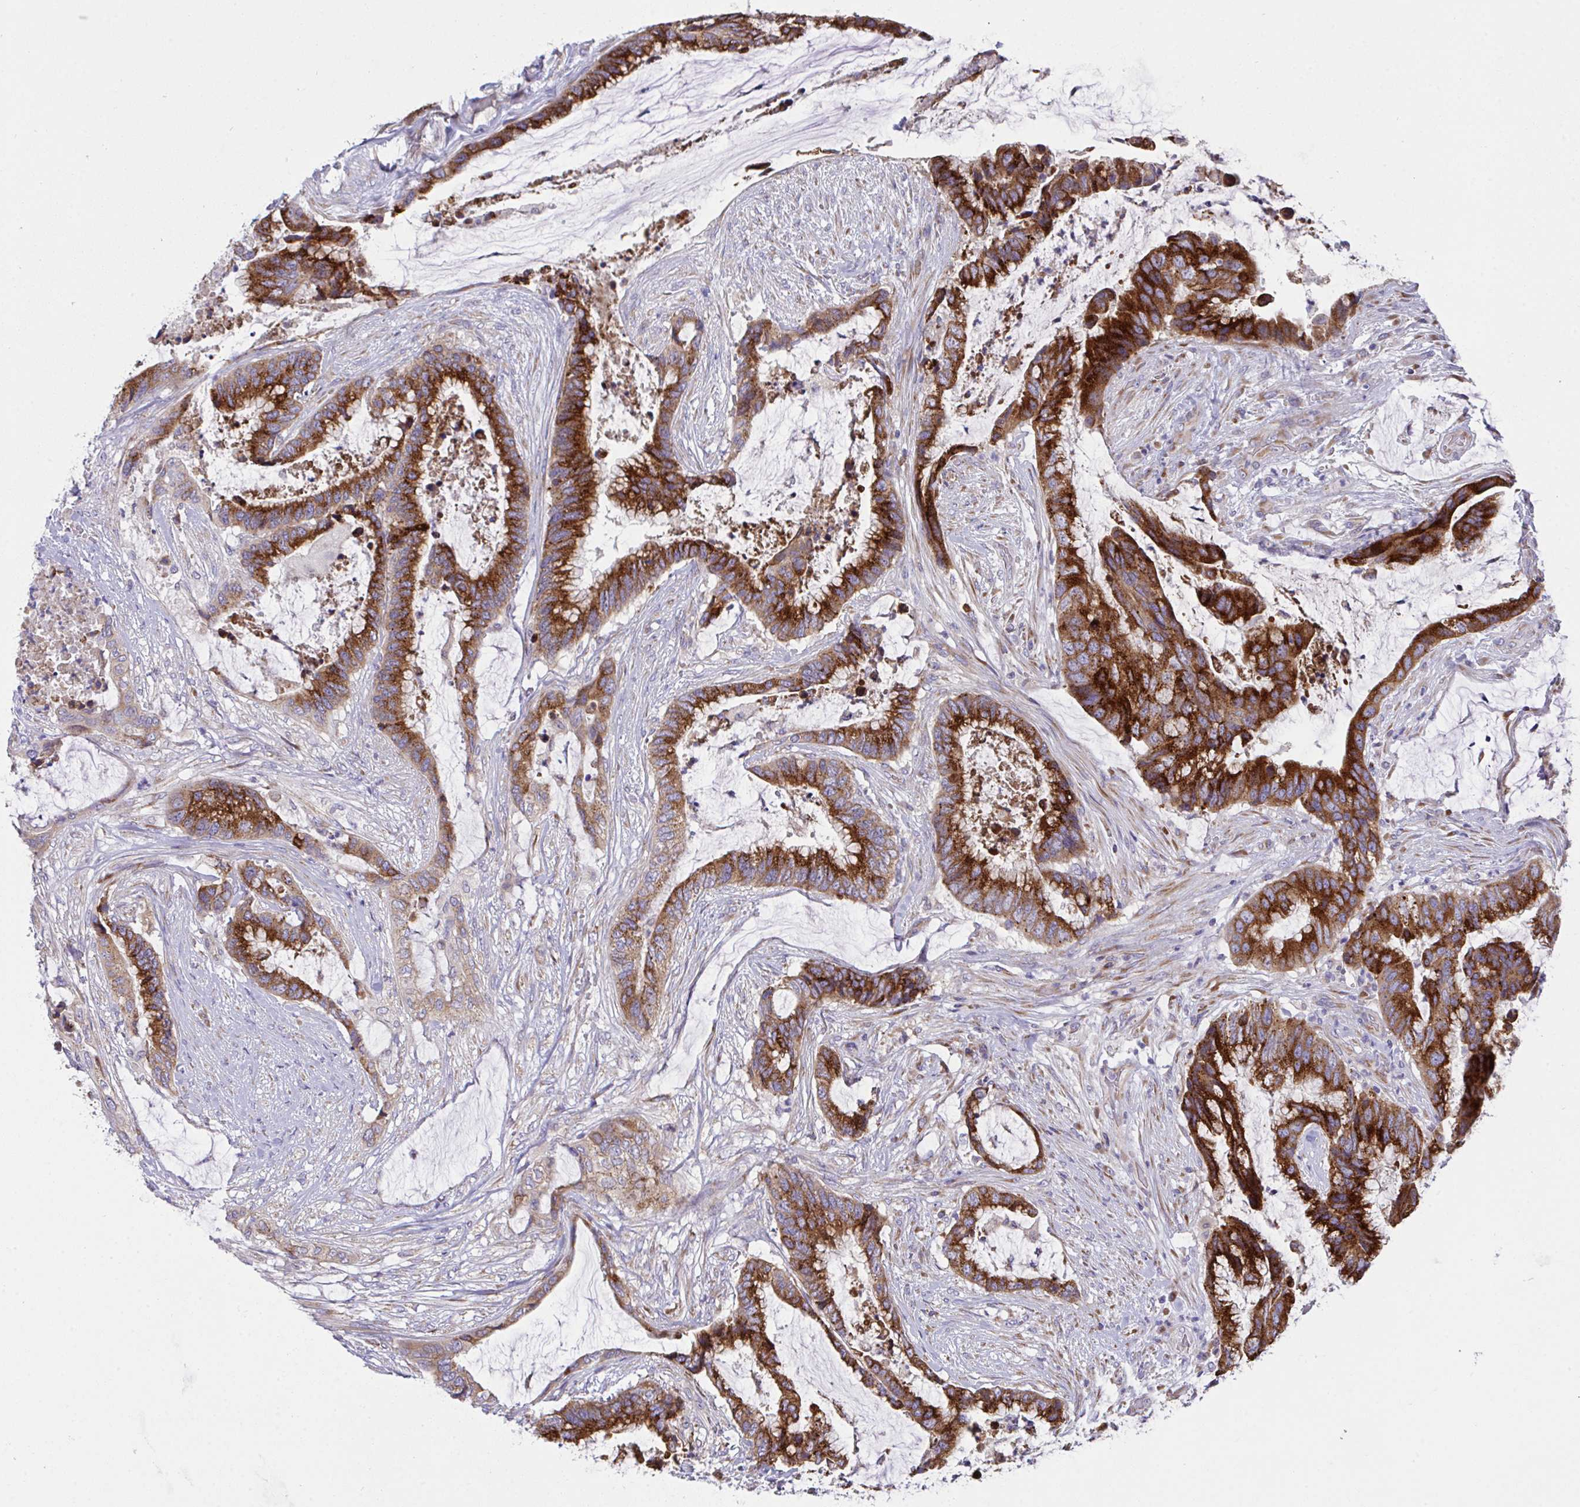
{"staining": {"intensity": "strong", "quantity": ">75%", "location": "cytoplasmic/membranous"}, "tissue": "colorectal cancer", "cell_type": "Tumor cells", "image_type": "cancer", "snomed": [{"axis": "morphology", "description": "Adenocarcinoma, NOS"}, {"axis": "topography", "description": "Rectum"}], "caption": "Human colorectal cancer (adenocarcinoma) stained for a protein (brown) shows strong cytoplasmic/membranous positive staining in about >75% of tumor cells.", "gene": "MIA3", "patient": {"sex": "female", "age": 59}}